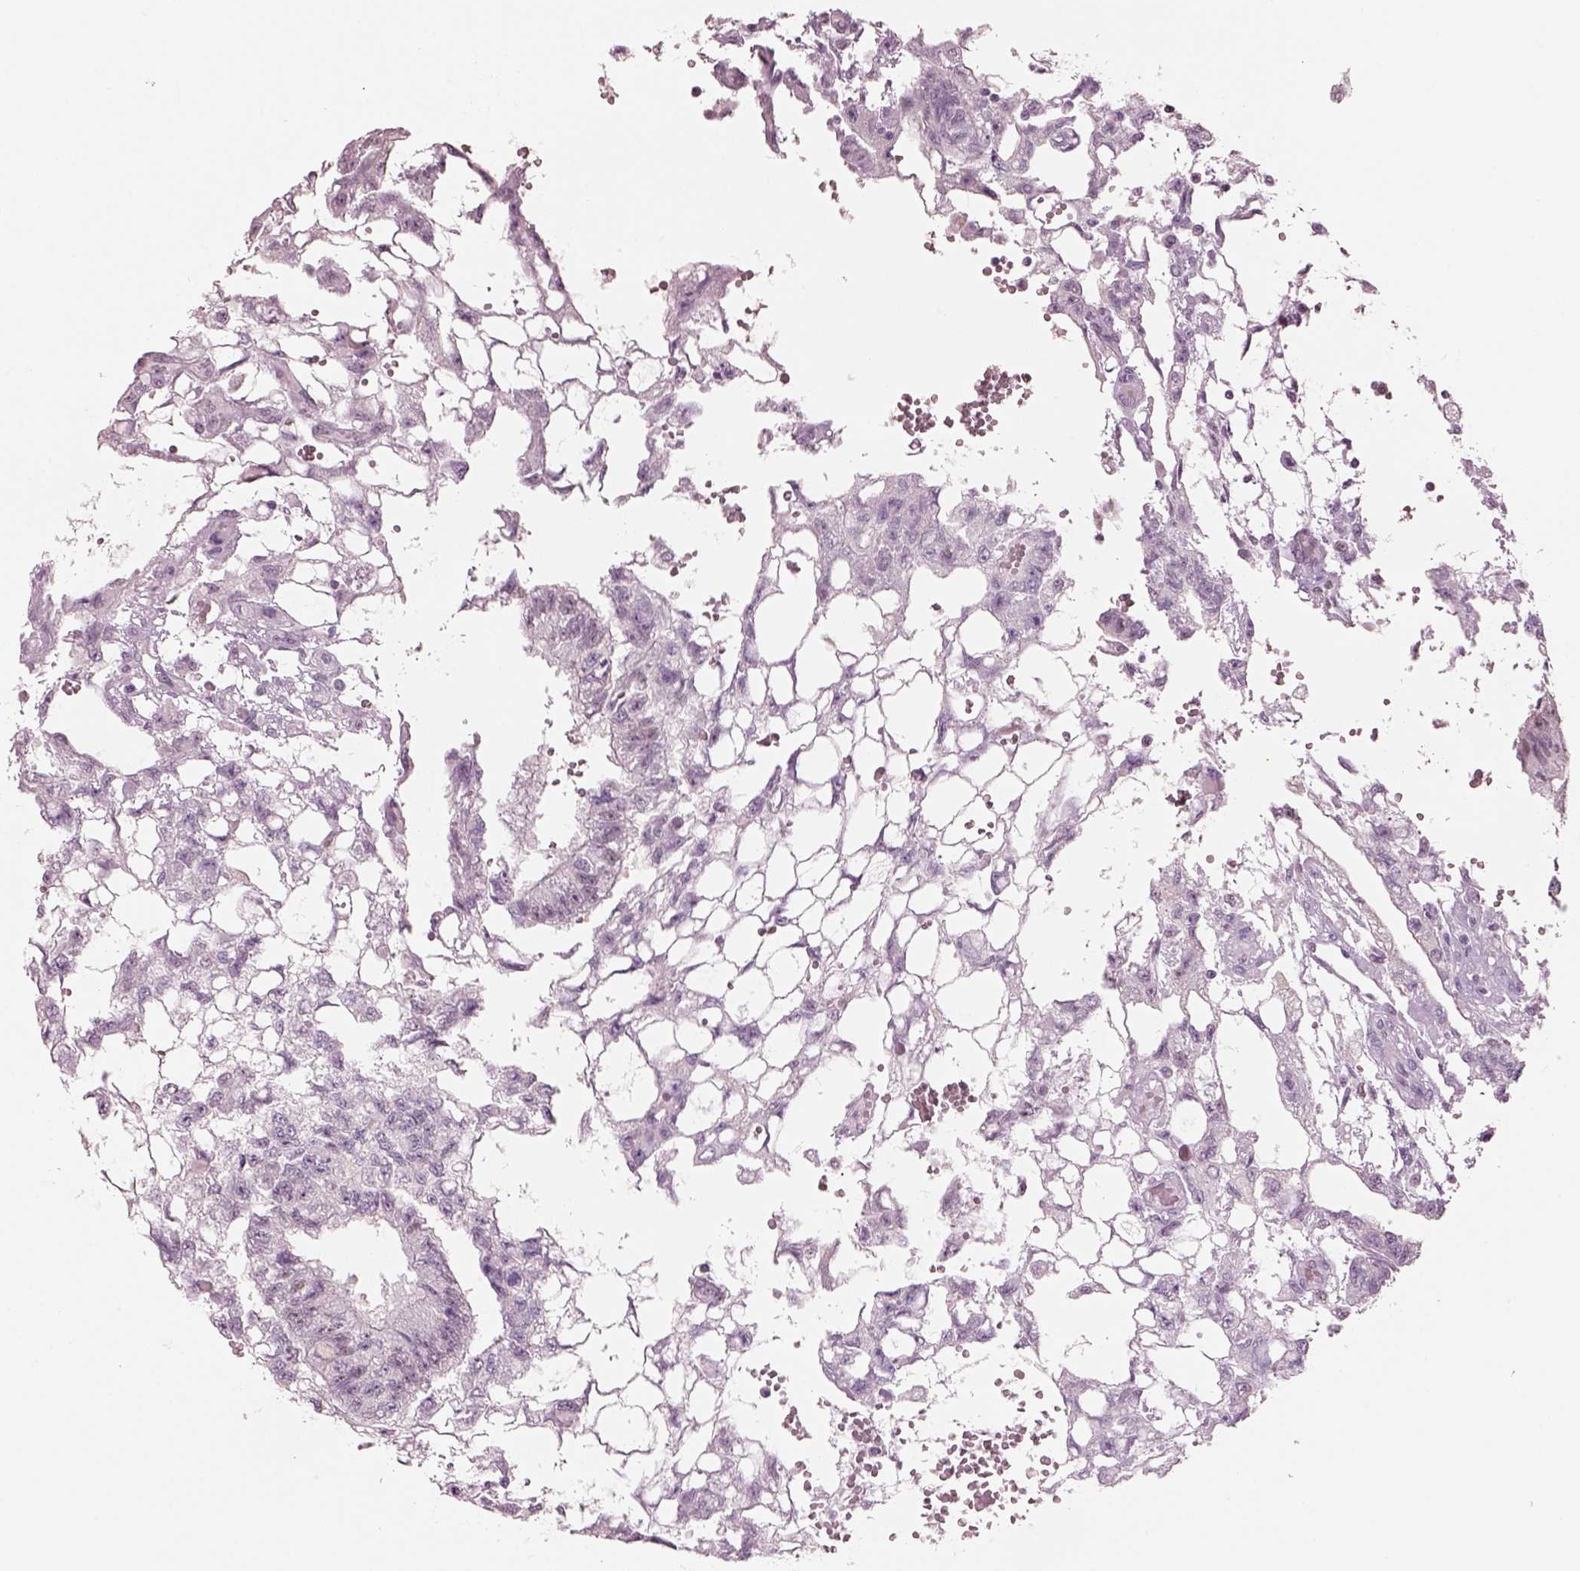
{"staining": {"intensity": "negative", "quantity": "none", "location": "none"}, "tissue": "testis cancer", "cell_type": "Tumor cells", "image_type": "cancer", "snomed": [{"axis": "morphology", "description": "Carcinoma, Embryonal, NOS"}, {"axis": "topography", "description": "Testis"}], "caption": "IHC image of neoplastic tissue: human testis cancer stained with DAB (3,3'-diaminobenzidine) displays no significant protein expression in tumor cells. Brightfield microscopy of IHC stained with DAB (3,3'-diaminobenzidine) (brown) and hematoxylin (blue), captured at high magnification.", "gene": "ELSPBP1", "patient": {"sex": "male", "age": 32}}